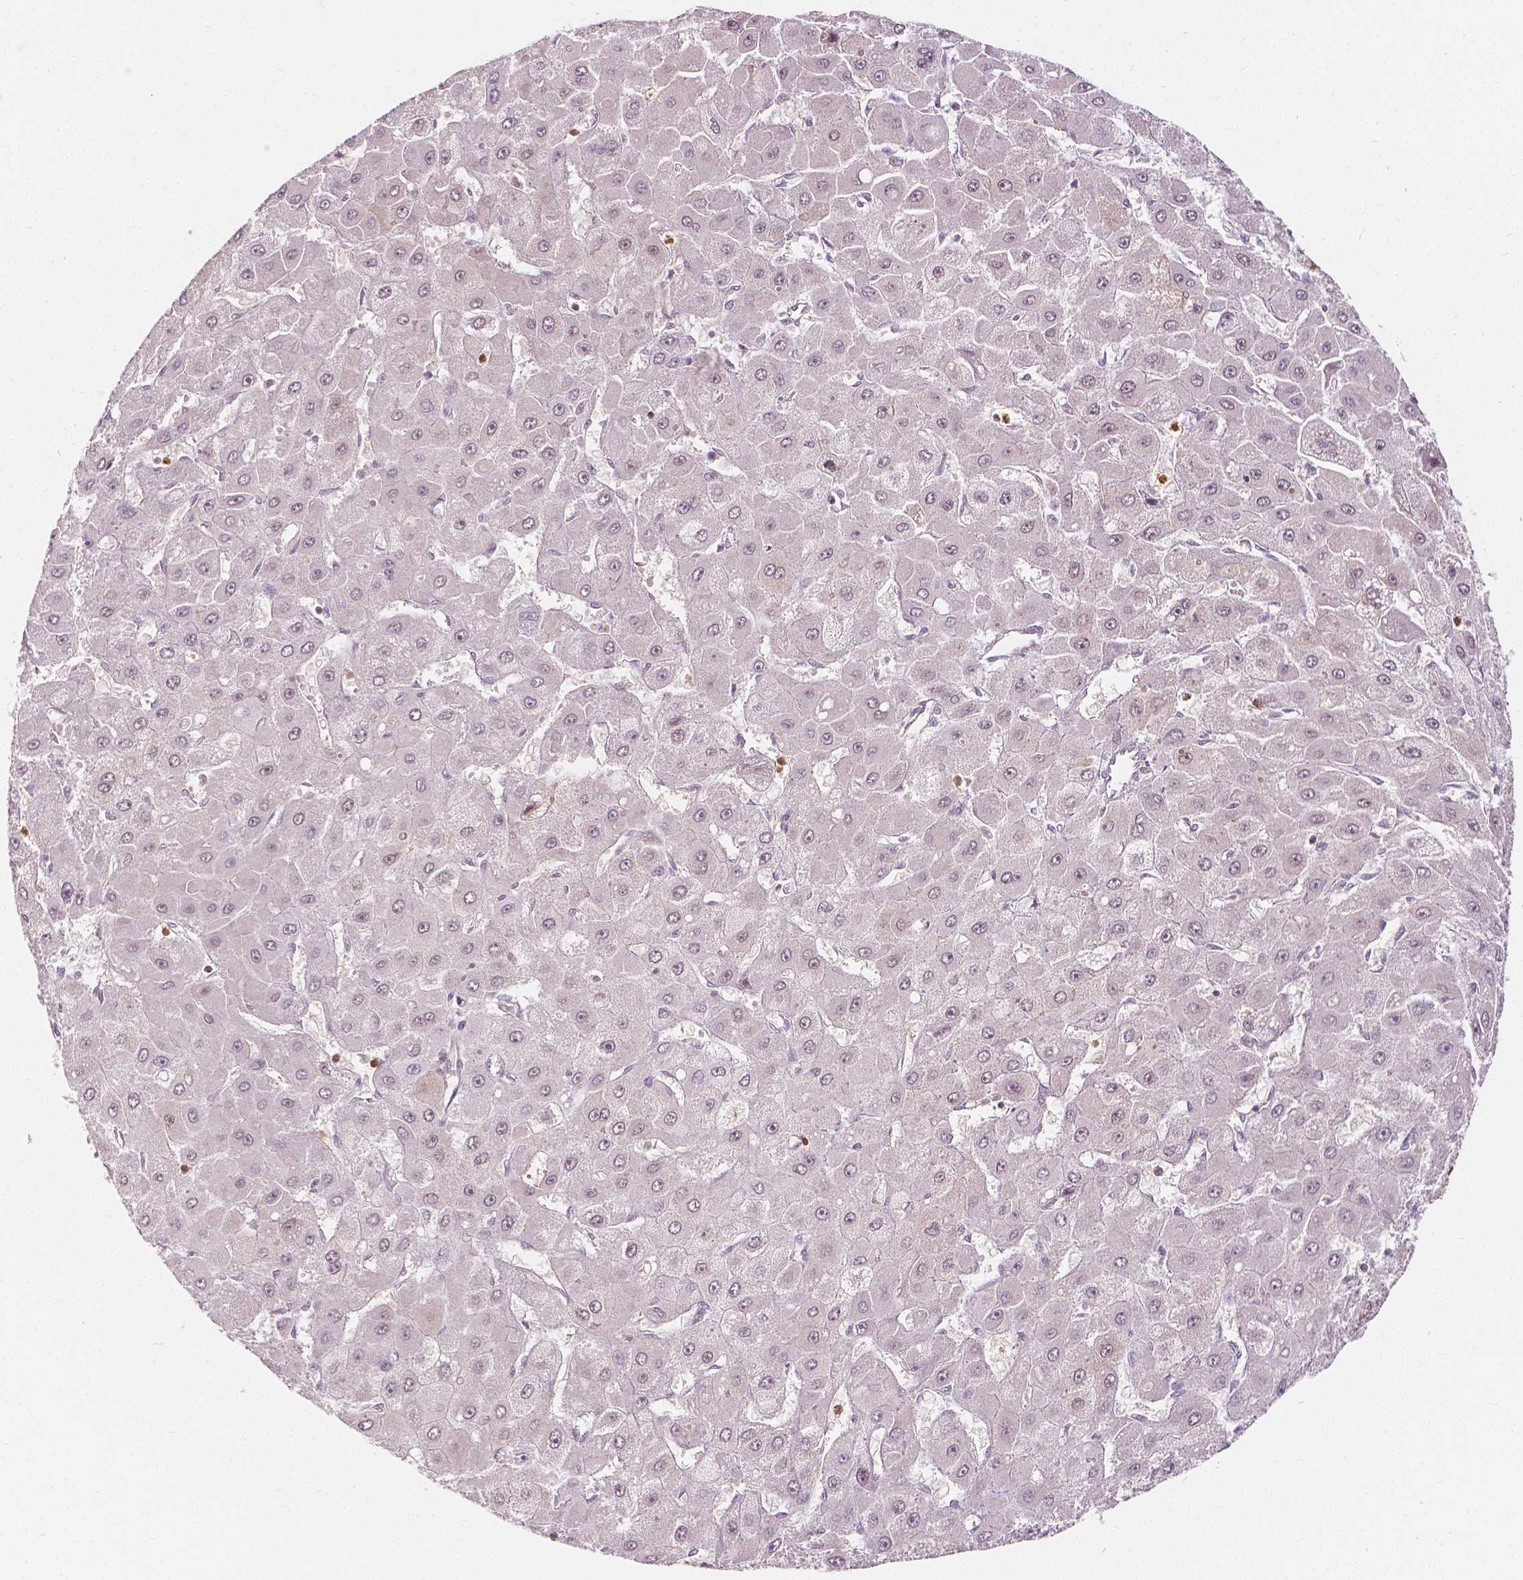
{"staining": {"intensity": "negative", "quantity": "none", "location": "none"}, "tissue": "liver cancer", "cell_type": "Tumor cells", "image_type": "cancer", "snomed": [{"axis": "morphology", "description": "Carcinoma, Hepatocellular, NOS"}, {"axis": "topography", "description": "Liver"}], "caption": "Immunohistochemistry (IHC) histopathology image of neoplastic tissue: human liver cancer (hepatocellular carcinoma) stained with DAB reveals no significant protein positivity in tumor cells.", "gene": "NAPRT", "patient": {"sex": "female", "age": 25}}